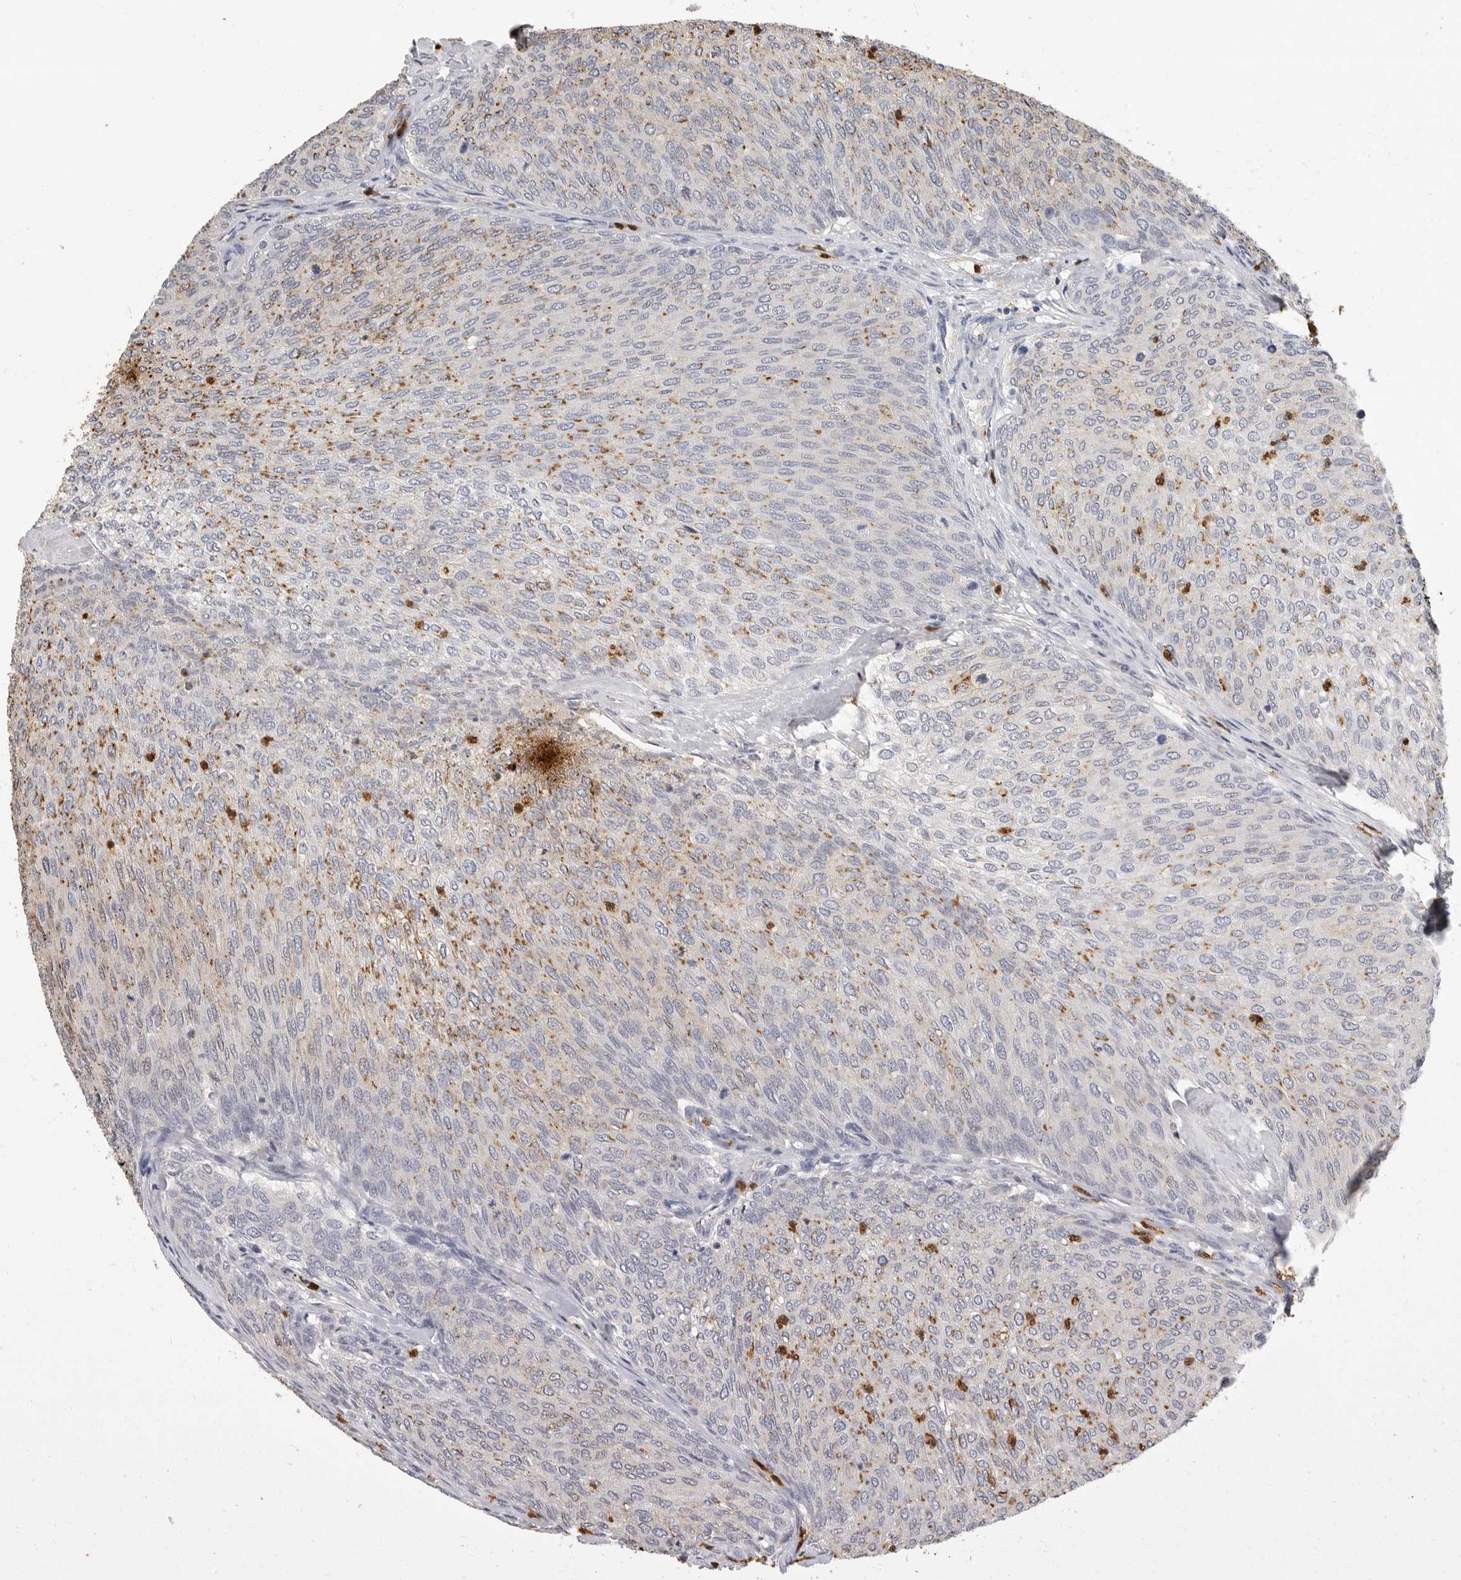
{"staining": {"intensity": "moderate", "quantity": "25%-75%", "location": "cytoplasmic/membranous"}, "tissue": "urothelial cancer", "cell_type": "Tumor cells", "image_type": "cancer", "snomed": [{"axis": "morphology", "description": "Urothelial carcinoma, Low grade"}, {"axis": "topography", "description": "Urinary bladder"}], "caption": "About 25%-75% of tumor cells in urothelial carcinoma (low-grade) show moderate cytoplasmic/membranous protein positivity as visualized by brown immunohistochemical staining.", "gene": "LTBR", "patient": {"sex": "female", "age": 79}}